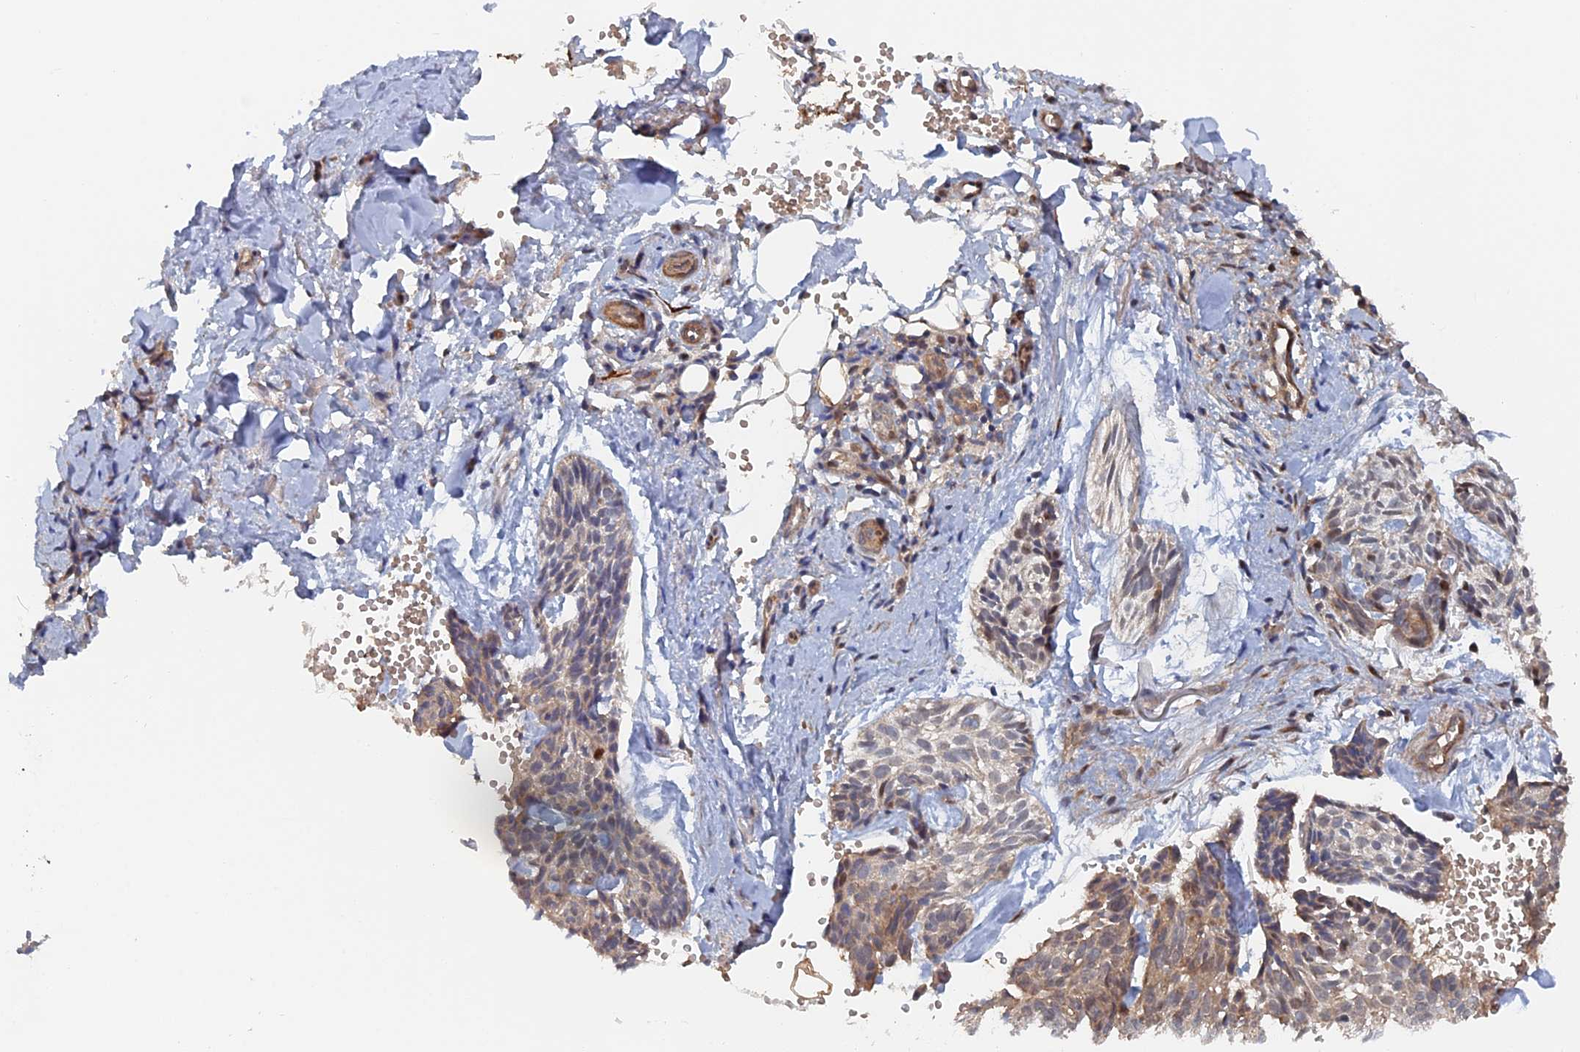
{"staining": {"intensity": "weak", "quantity": "<25%", "location": "cytoplasmic/membranous"}, "tissue": "skin cancer", "cell_type": "Tumor cells", "image_type": "cancer", "snomed": [{"axis": "morphology", "description": "Normal tissue, NOS"}, {"axis": "morphology", "description": "Basal cell carcinoma"}, {"axis": "topography", "description": "Skin"}], "caption": "Tumor cells are negative for protein expression in human skin cancer (basal cell carcinoma). Nuclei are stained in blue.", "gene": "ELOVL6", "patient": {"sex": "male", "age": 66}}